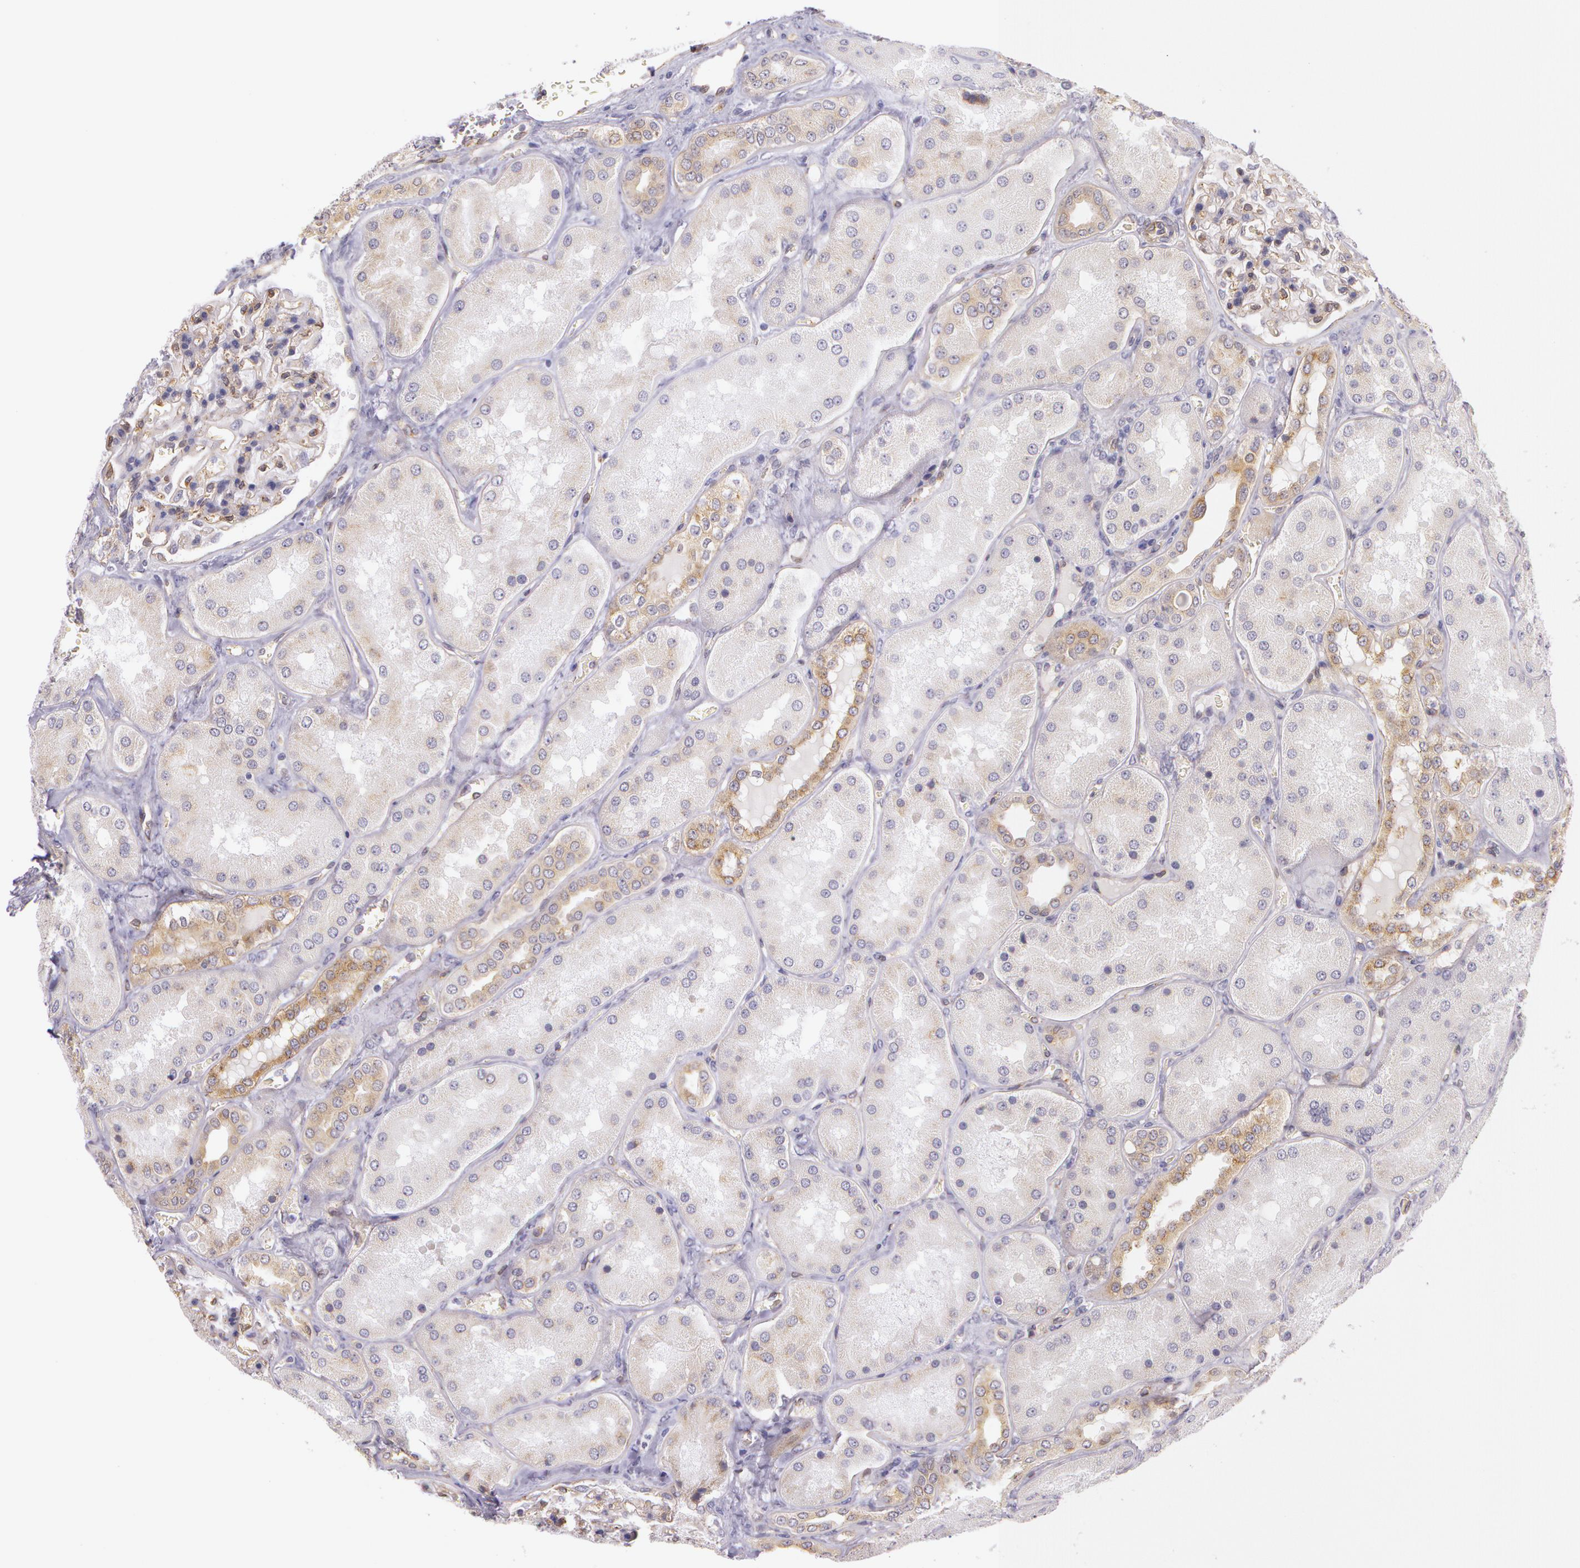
{"staining": {"intensity": "weak", "quantity": ">75%", "location": "cytoplasmic/membranous"}, "tissue": "kidney", "cell_type": "Cells in glomeruli", "image_type": "normal", "snomed": [{"axis": "morphology", "description": "Normal tissue, NOS"}, {"axis": "topography", "description": "Kidney"}], "caption": "Immunohistochemistry micrograph of normal kidney stained for a protein (brown), which shows low levels of weak cytoplasmic/membranous staining in approximately >75% of cells in glomeruli.", "gene": "APP", "patient": {"sex": "female", "age": 56}}